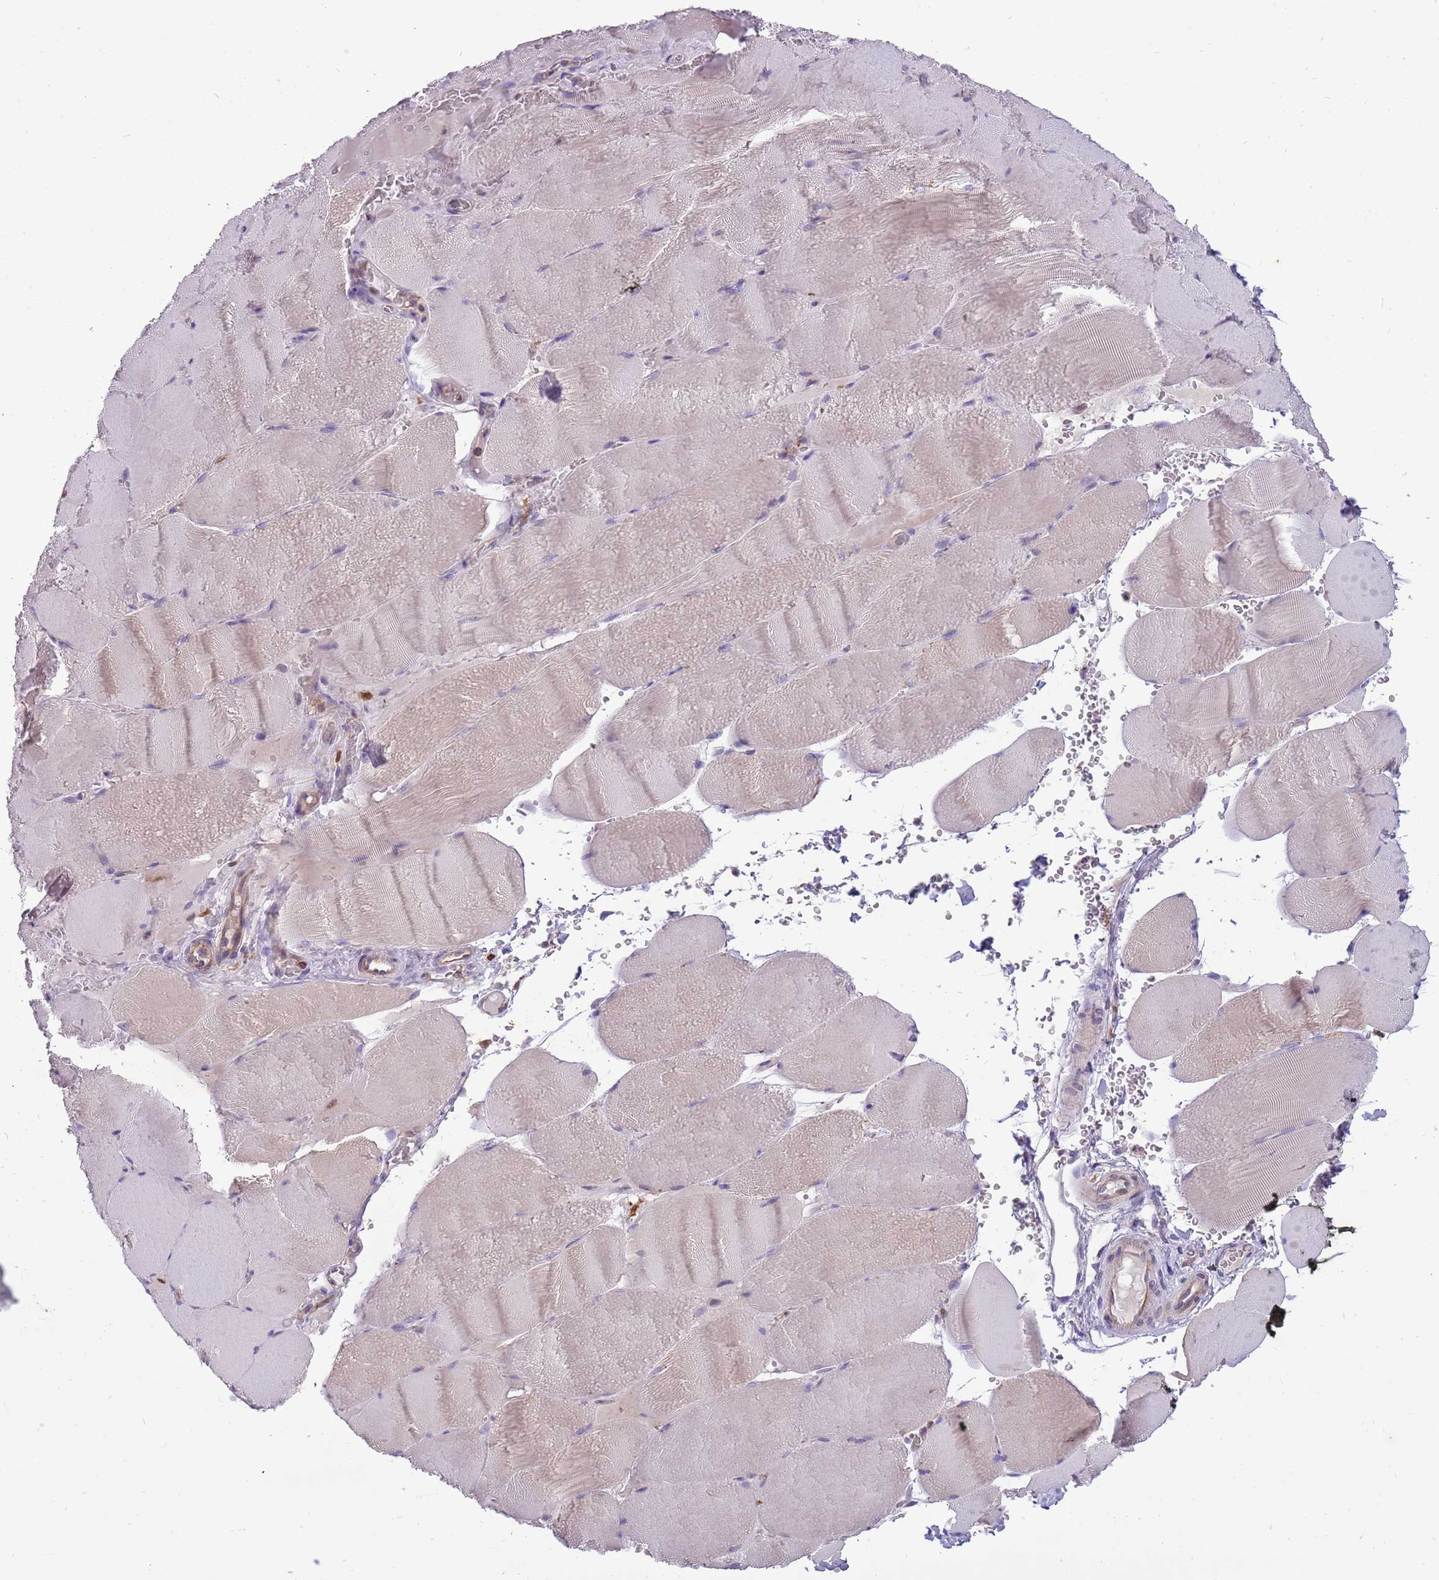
{"staining": {"intensity": "weak", "quantity": "<25%", "location": "cytoplasmic/membranous"}, "tissue": "skeletal muscle", "cell_type": "Myocytes", "image_type": "normal", "snomed": [{"axis": "morphology", "description": "Normal tissue, NOS"}, {"axis": "topography", "description": "Skeletal muscle"}, {"axis": "topography", "description": "Head-Neck"}], "caption": "Immunohistochemical staining of normal skeletal muscle displays no significant positivity in myocytes.", "gene": "WDR90", "patient": {"sex": "male", "age": 66}}